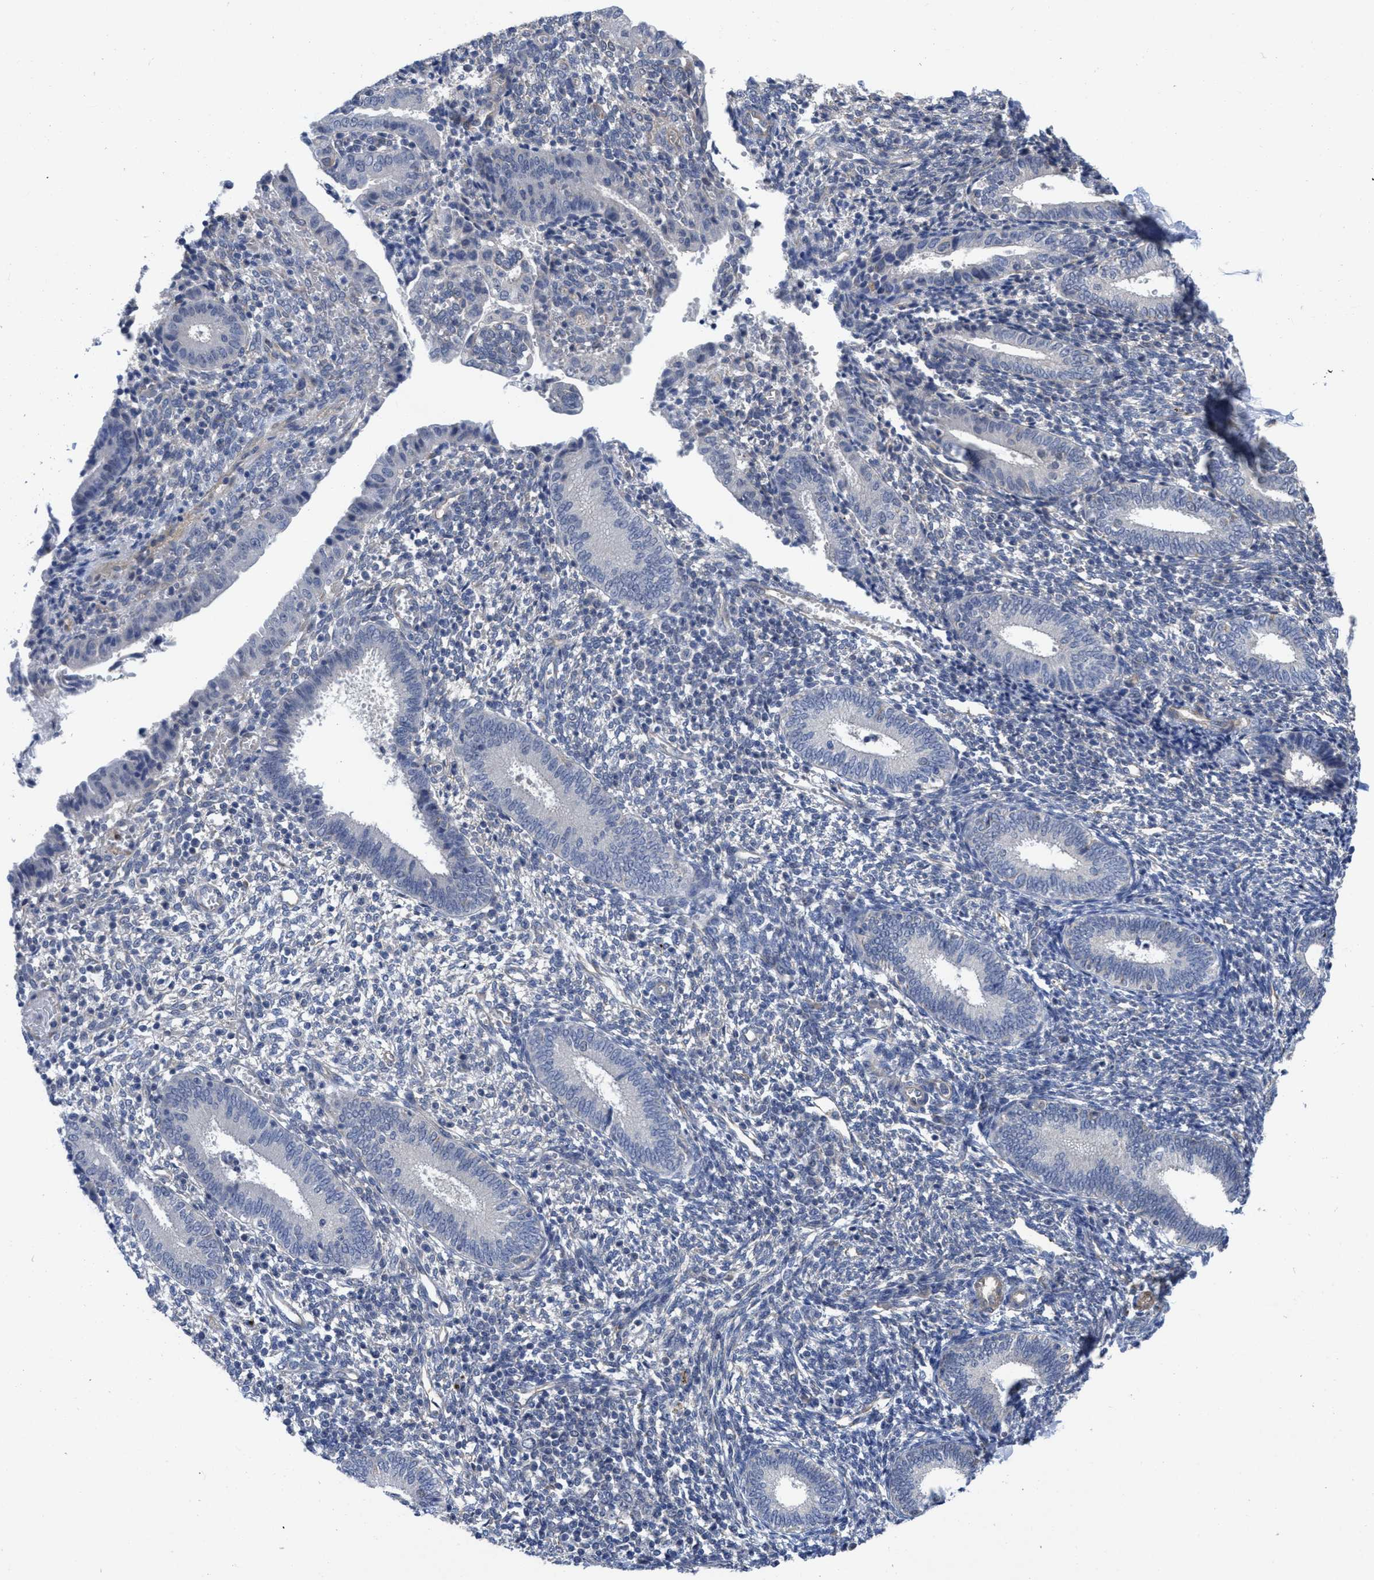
{"staining": {"intensity": "negative", "quantity": "none", "location": "none"}, "tissue": "endometrium", "cell_type": "Cells in endometrial stroma", "image_type": "normal", "snomed": [{"axis": "morphology", "description": "Normal tissue, NOS"}, {"axis": "topography", "description": "Endometrium"}], "caption": "The IHC image has no significant positivity in cells in endometrial stroma of endometrium. (DAB (3,3'-diaminobenzidine) immunohistochemistry (IHC), high magnification).", "gene": "ARHGEF26", "patient": {"sex": "female", "age": 41}}